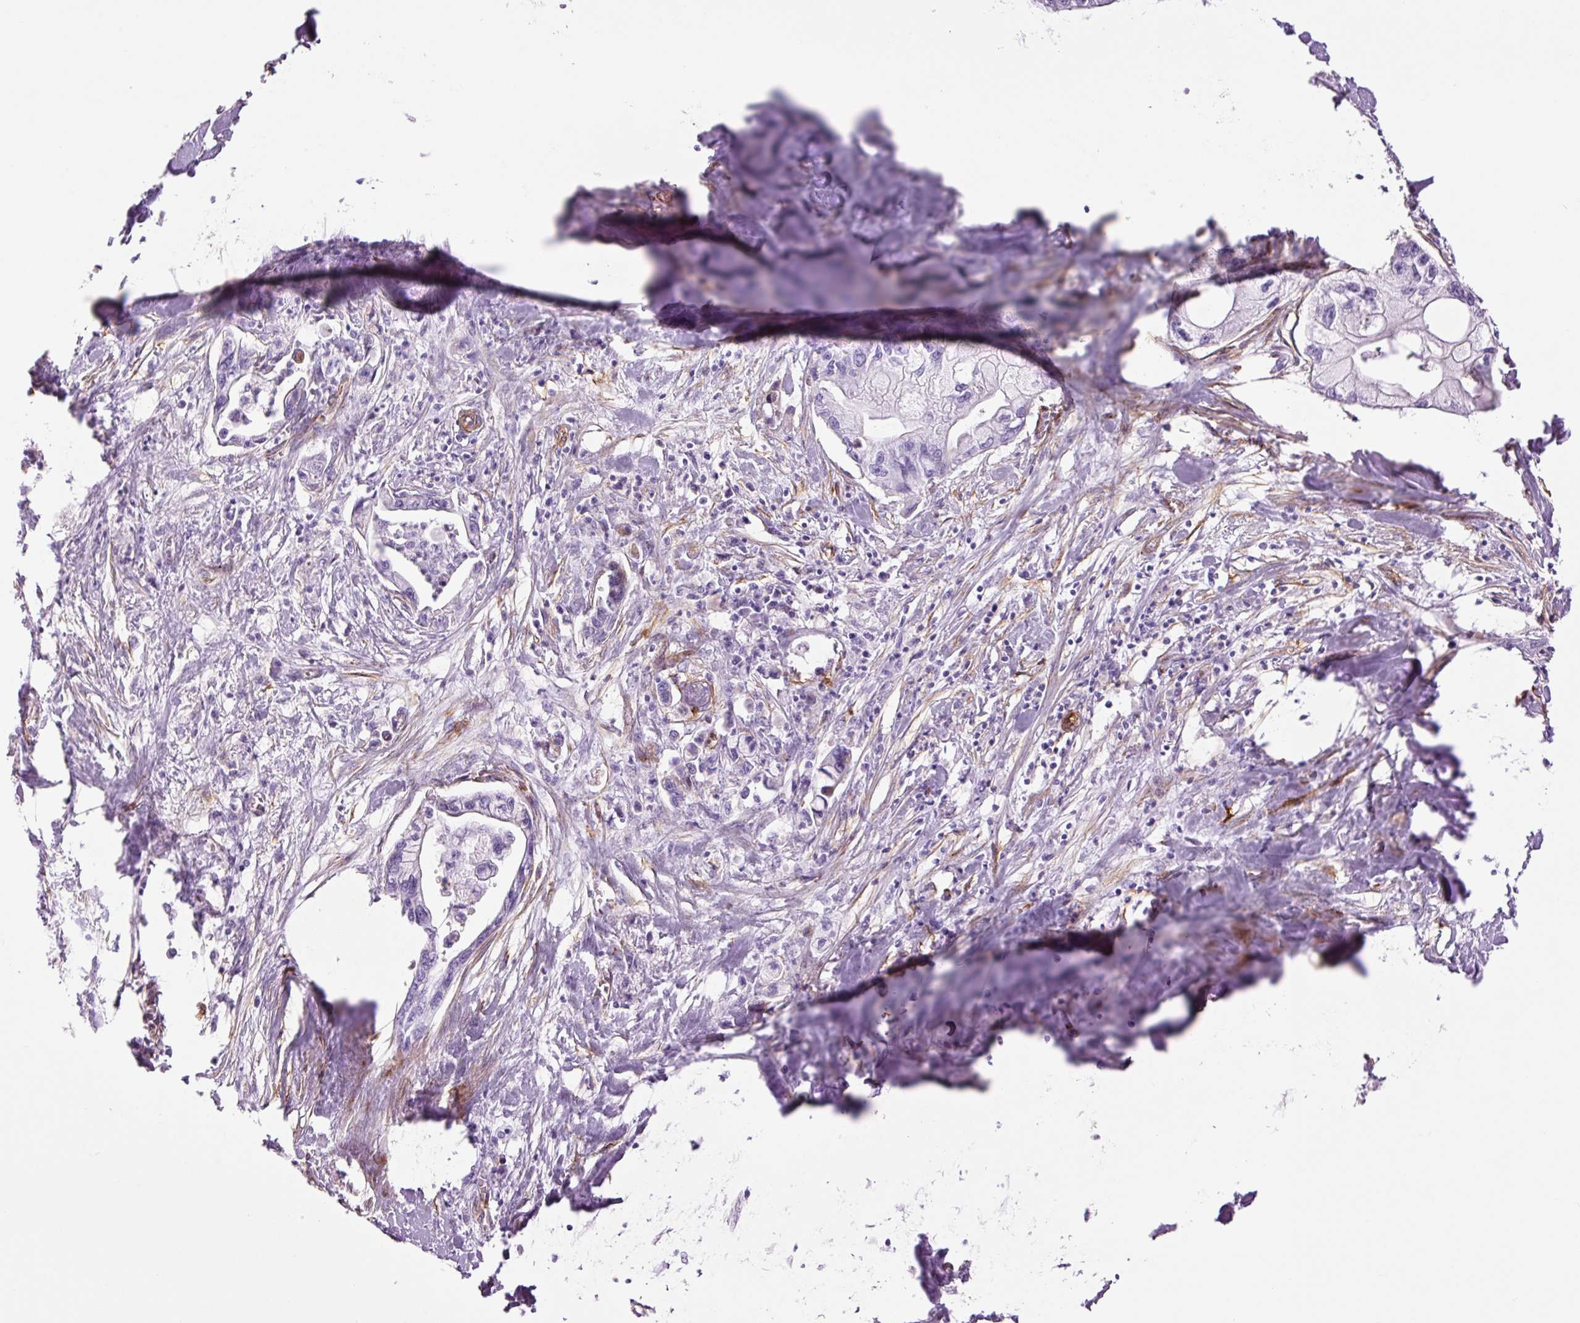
{"staining": {"intensity": "negative", "quantity": "none", "location": "none"}, "tissue": "pancreatic cancer", "cell_type": "Tumor cells", "image_type": "cancer", "snomed": [{"axis": "morphology", "description": "Adenocarcinoma, NOS"}, {"axis": "topography", "description": "Pancreas"}], "caption": "Tumor cells are negative for protein expression in human adenocarcinoma (pancreatic).", "gene": "CAV1", "patient": {"sex": "male", "age": 61}}